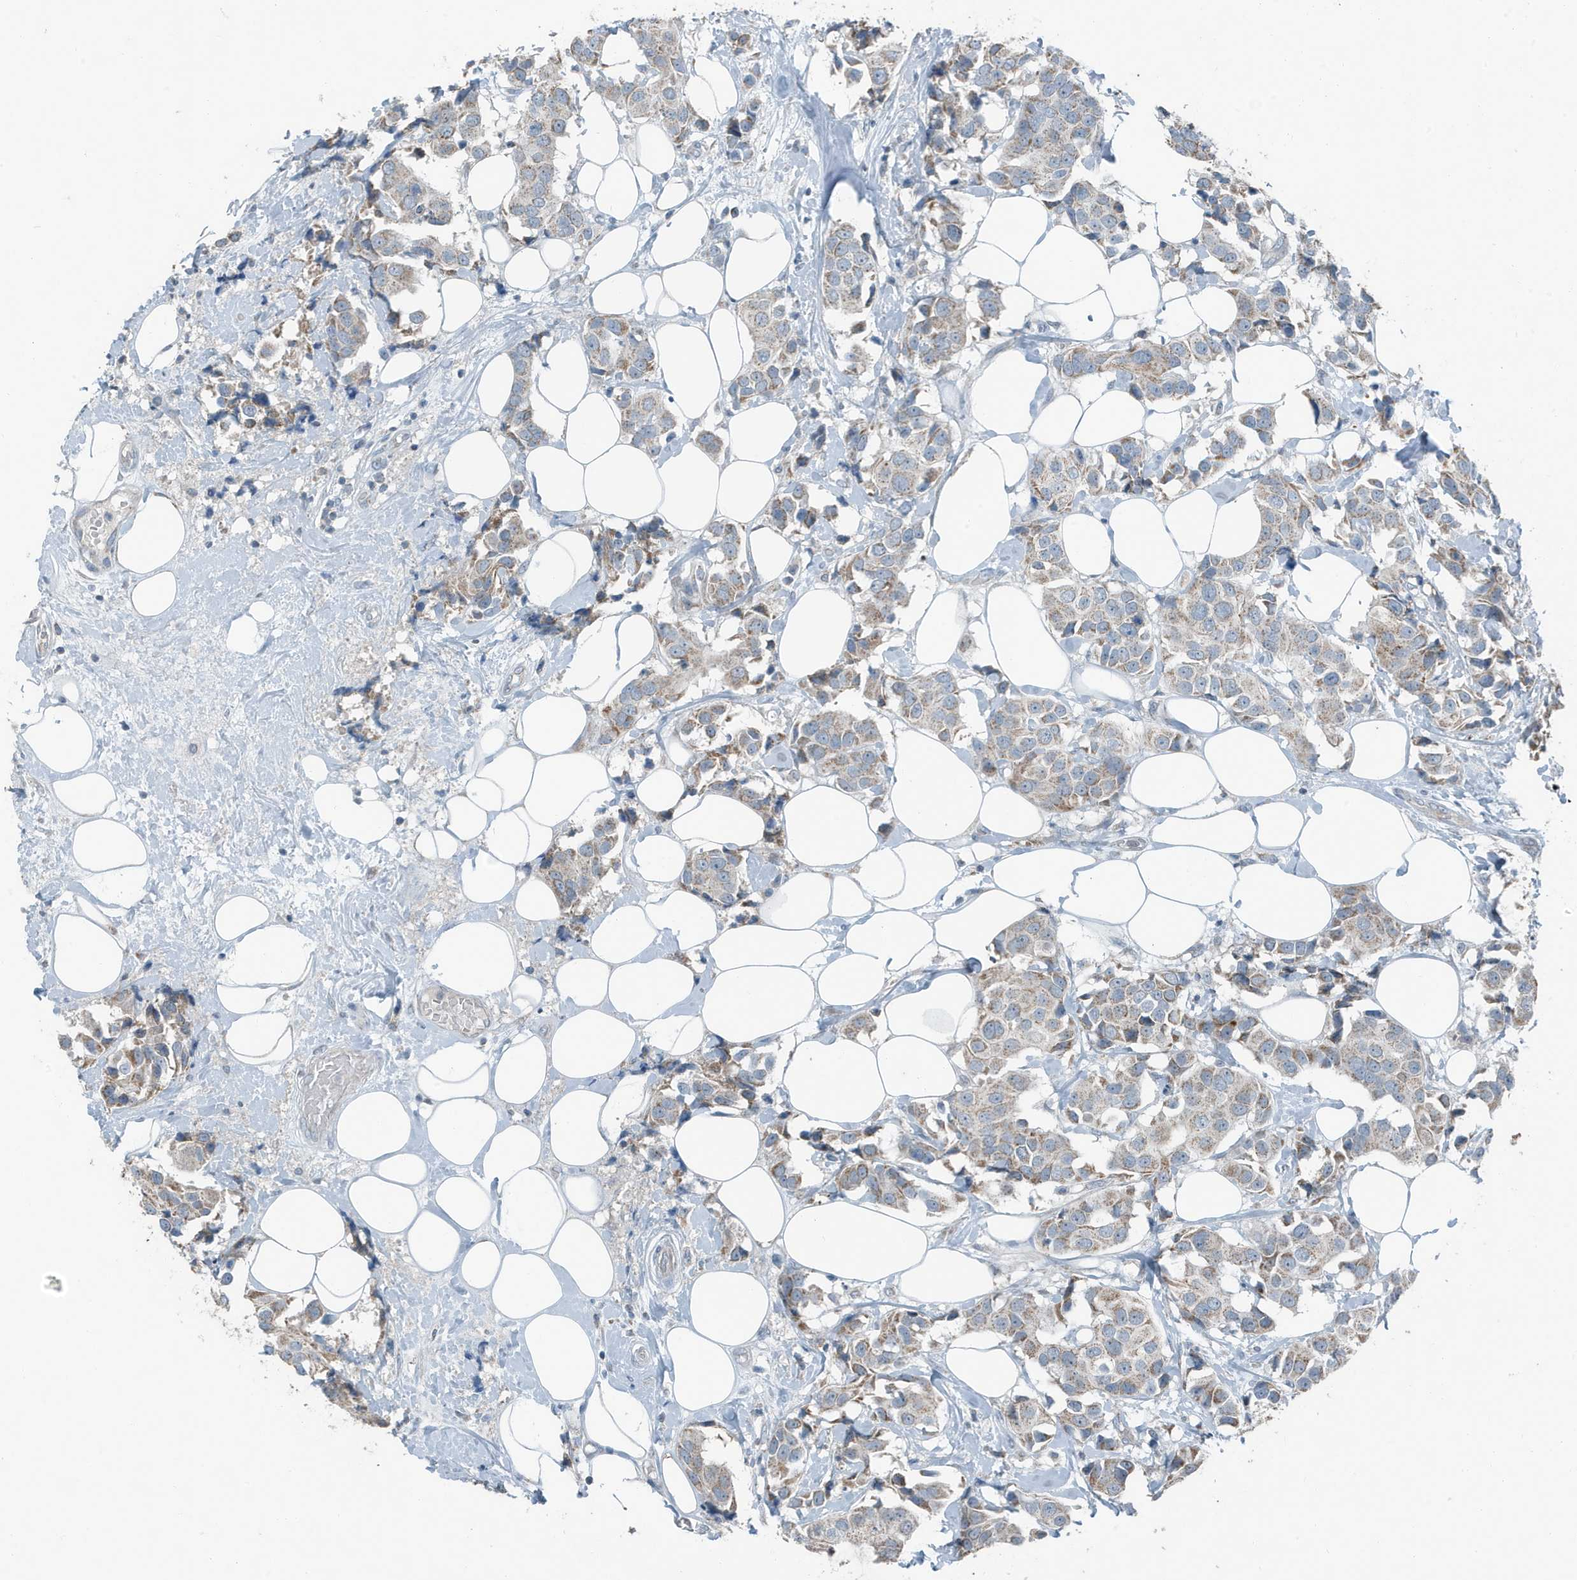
{"staining": {"intensity": "weak", "quantity": "25%-75%", "location": "cytoplasmic/membranous"}, "tissue": "breast cancer", "cell_type": "Tumor cells", "image_type": "cancer", "snomed": [{"axis": "morphology", "description": "Normal tissue, NOS"}, {"axis": "morphology", "description": "Duct carcinoma"}, {"axis": "topography", "description": "Breast"}], "caption": "Immunohistochemical staining of human breast cancer demonstrates weak cytoplasmic/membranous protein positivity in about 25%-75% of tumor cells. (IHC, brightfield microscopy, high magnification).", "gene": "MT-CYB", "patient": {"sex": "female", "age": 39}}